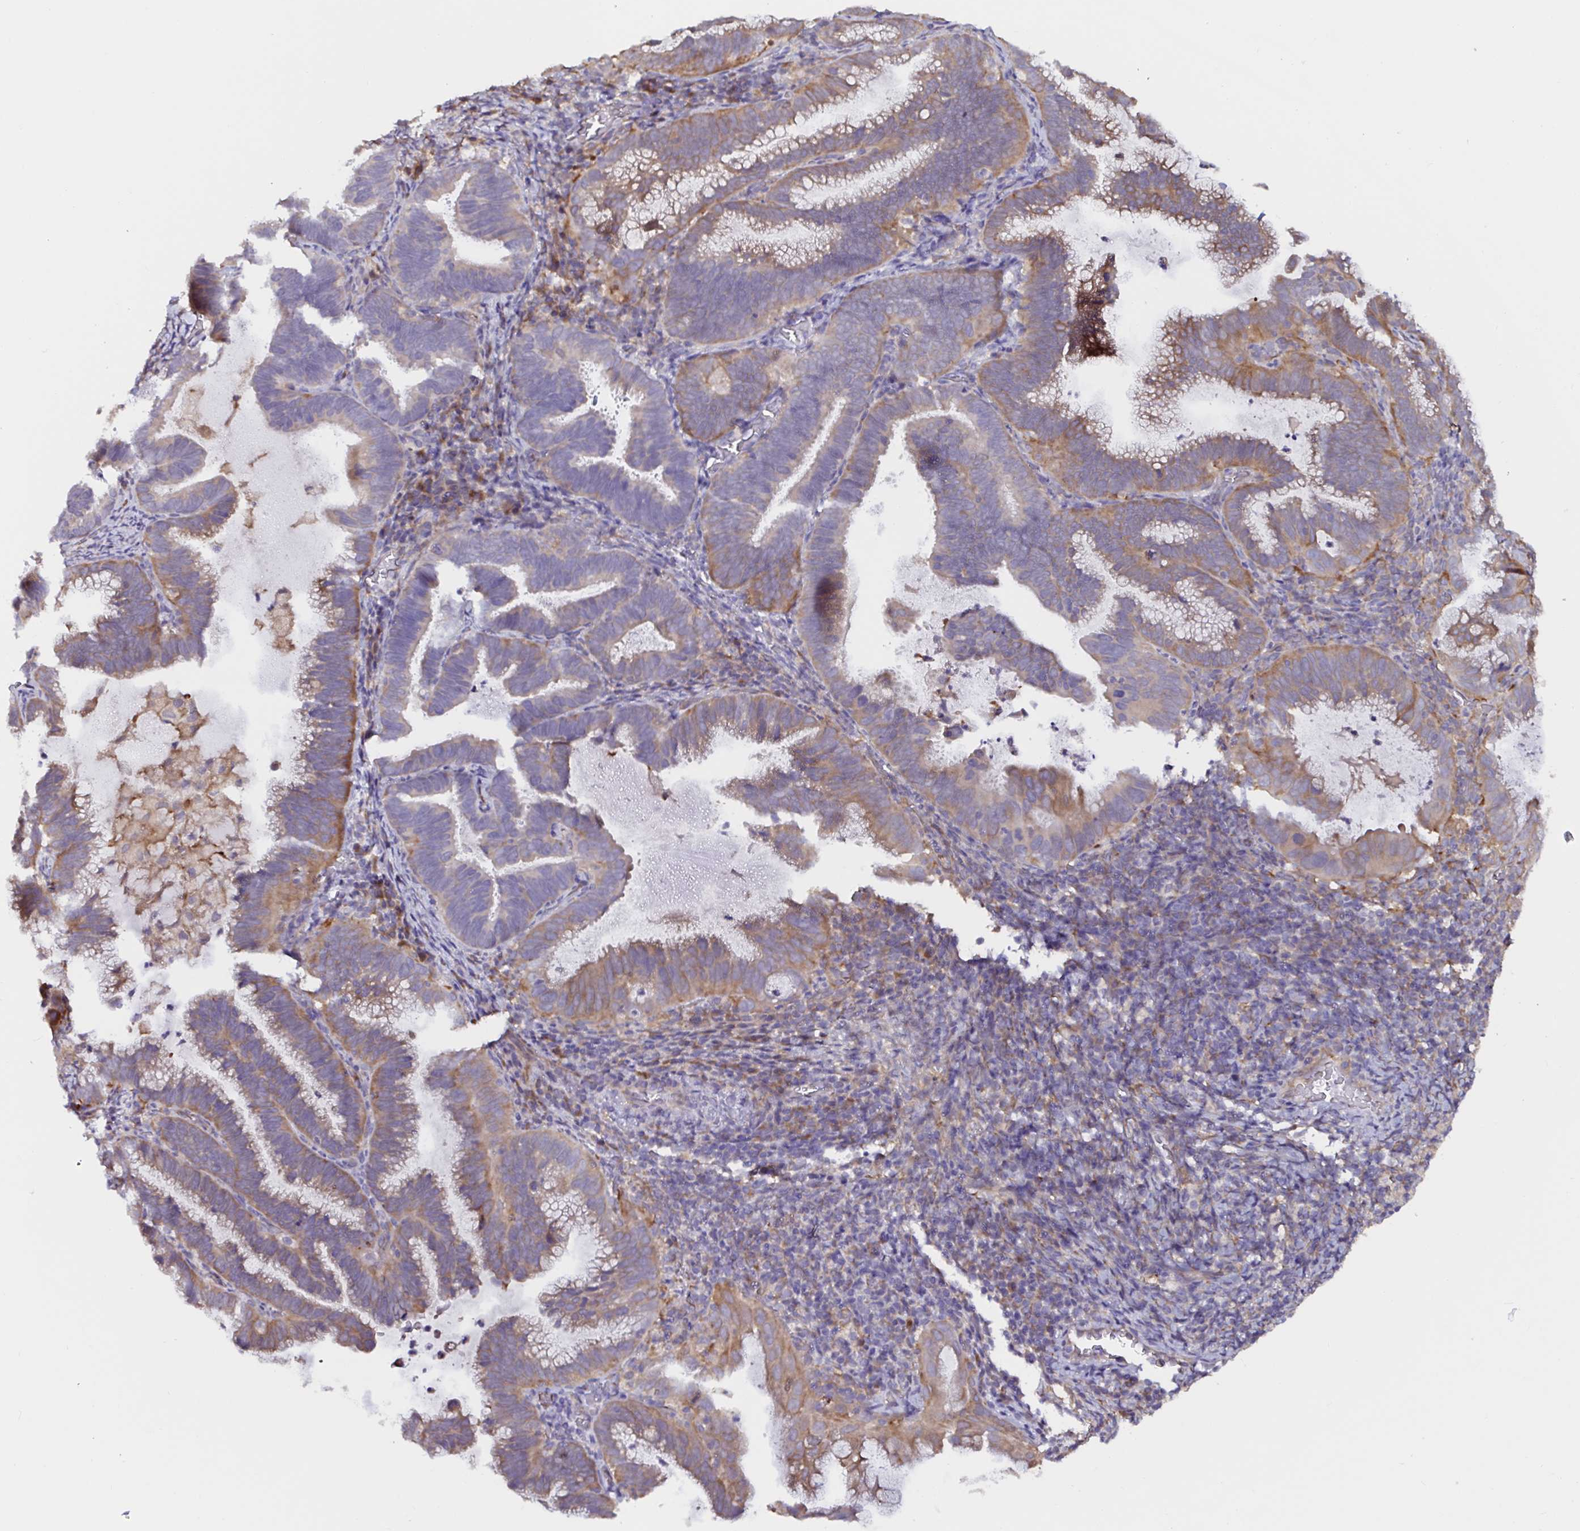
{"staining": {"intensity": "moderate", "quantity": "25%-75%", "location": "cytoplasmic/membranous"}, "tissue": "cervical cancer", "cell_type": "Tumor cells", "image_type": "cancer", "snomed": [{"axis": "morphology", "description": "Adenocarcinoma, NOS"}, {"axis": "topography", "description": "Cervix"}], "caption": "Approximately 25%-75% of tumor cells in human cervical cancer (adenocarcinoma) display moderate cytoplasmic/membranous protein positivity as visualized by brown immunohistochemical staining.", "gene": "RSRP1", "patient": {"sex": "female", "age": 61}}